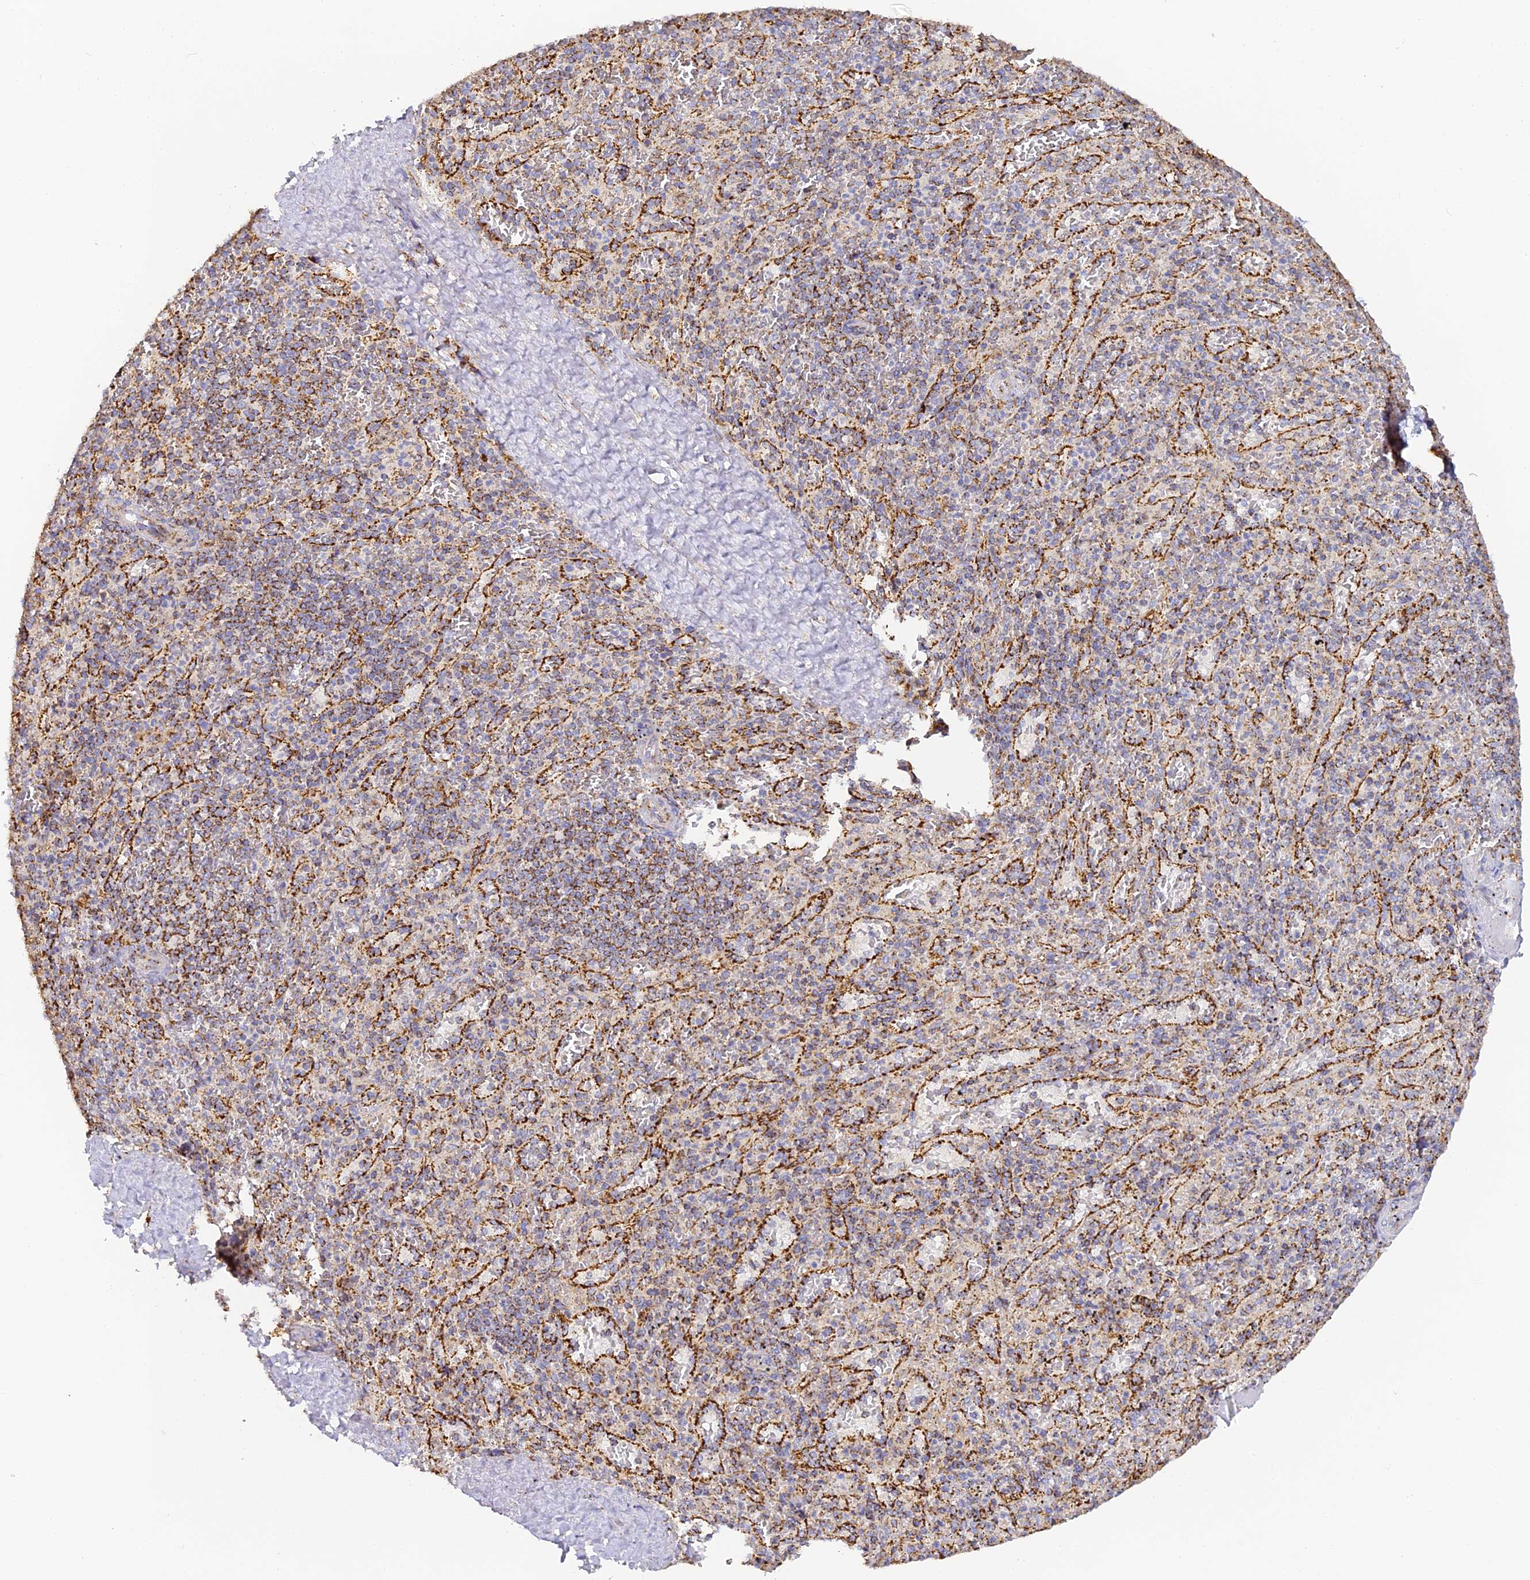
{"staining": {"intensity": "strong", "quantity": "<25%", "location": "cytoplasmic/membranous"}, "tissue": "spleen", "cell_type": "Cells in red pulp", "image_type": "normal", "snomed": [{"axis": "morphology", "description": "Normal tissue, NOS"}, {"axis": "topography", "description": "Spleen"}], "caption": "Approximately <25% of cells in red pulp in normal human spleen display strong cytoplasmic/membranous protein positivity as visualized by brown immunohistochemical staining.", "gene": "DONSON", "patient": {"sex": "male", "age": 82}}